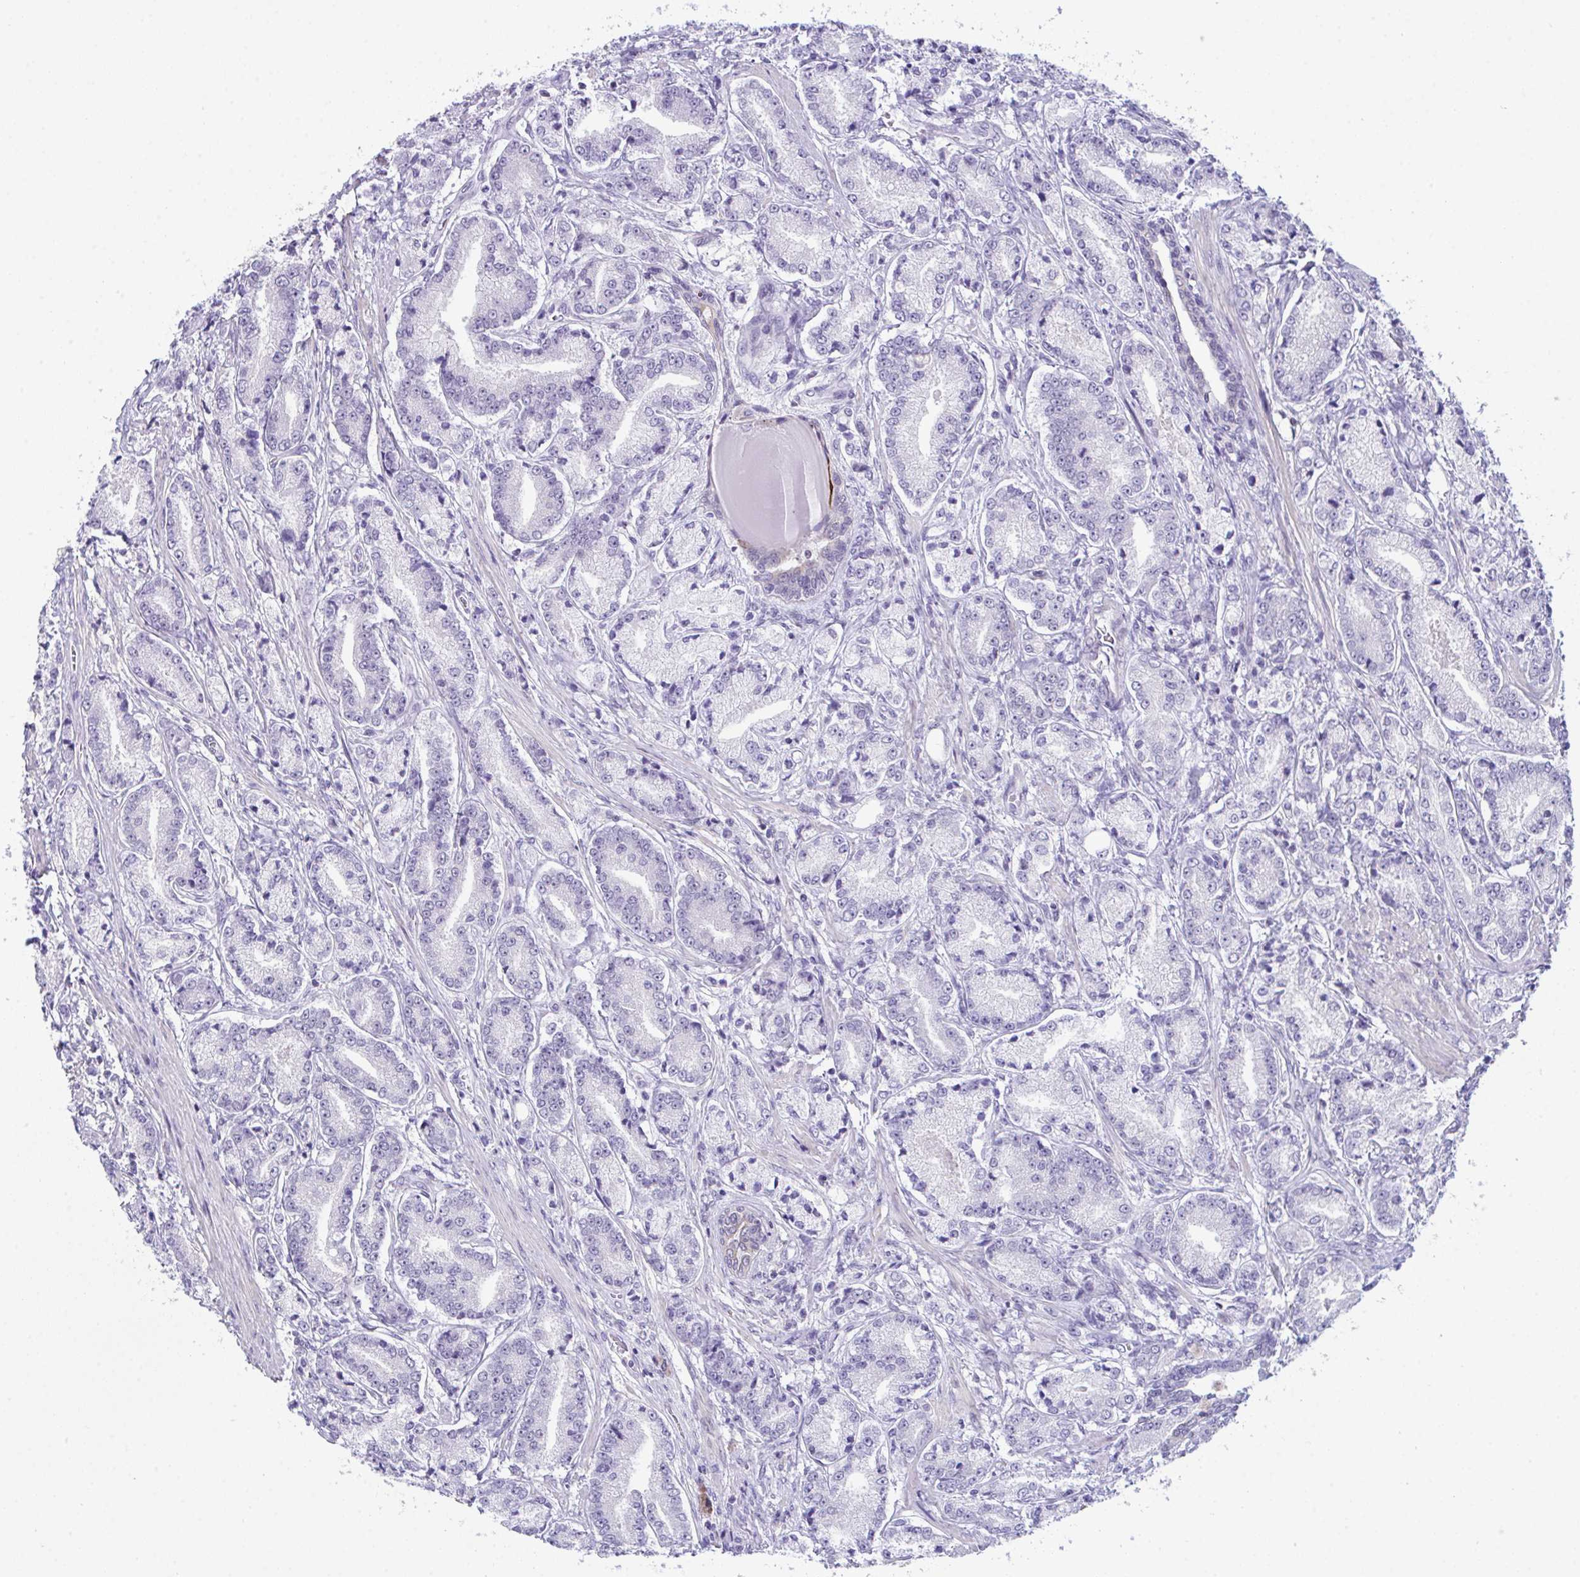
{"staining": {"intensity": "negative", "quantity": "none", "location": "none"}, "tissue": "prostate cancer", "cell_type": "Tumor cells", "image_type": "cancer", "snomed": [{"axis": "morphology", "description": "Adenocarcinoma, High grade"}, {"axis": "topography", "description": "Prostate and seminal vesicle, NOS"}], "caption": "High-grade adenocarcinoma (prostate) was stained to show a protein in brown. There is no significant positivity in tumor cells.", "gene": "ATP6V0D2", "patient": {"sex": "male", "age": 61}}